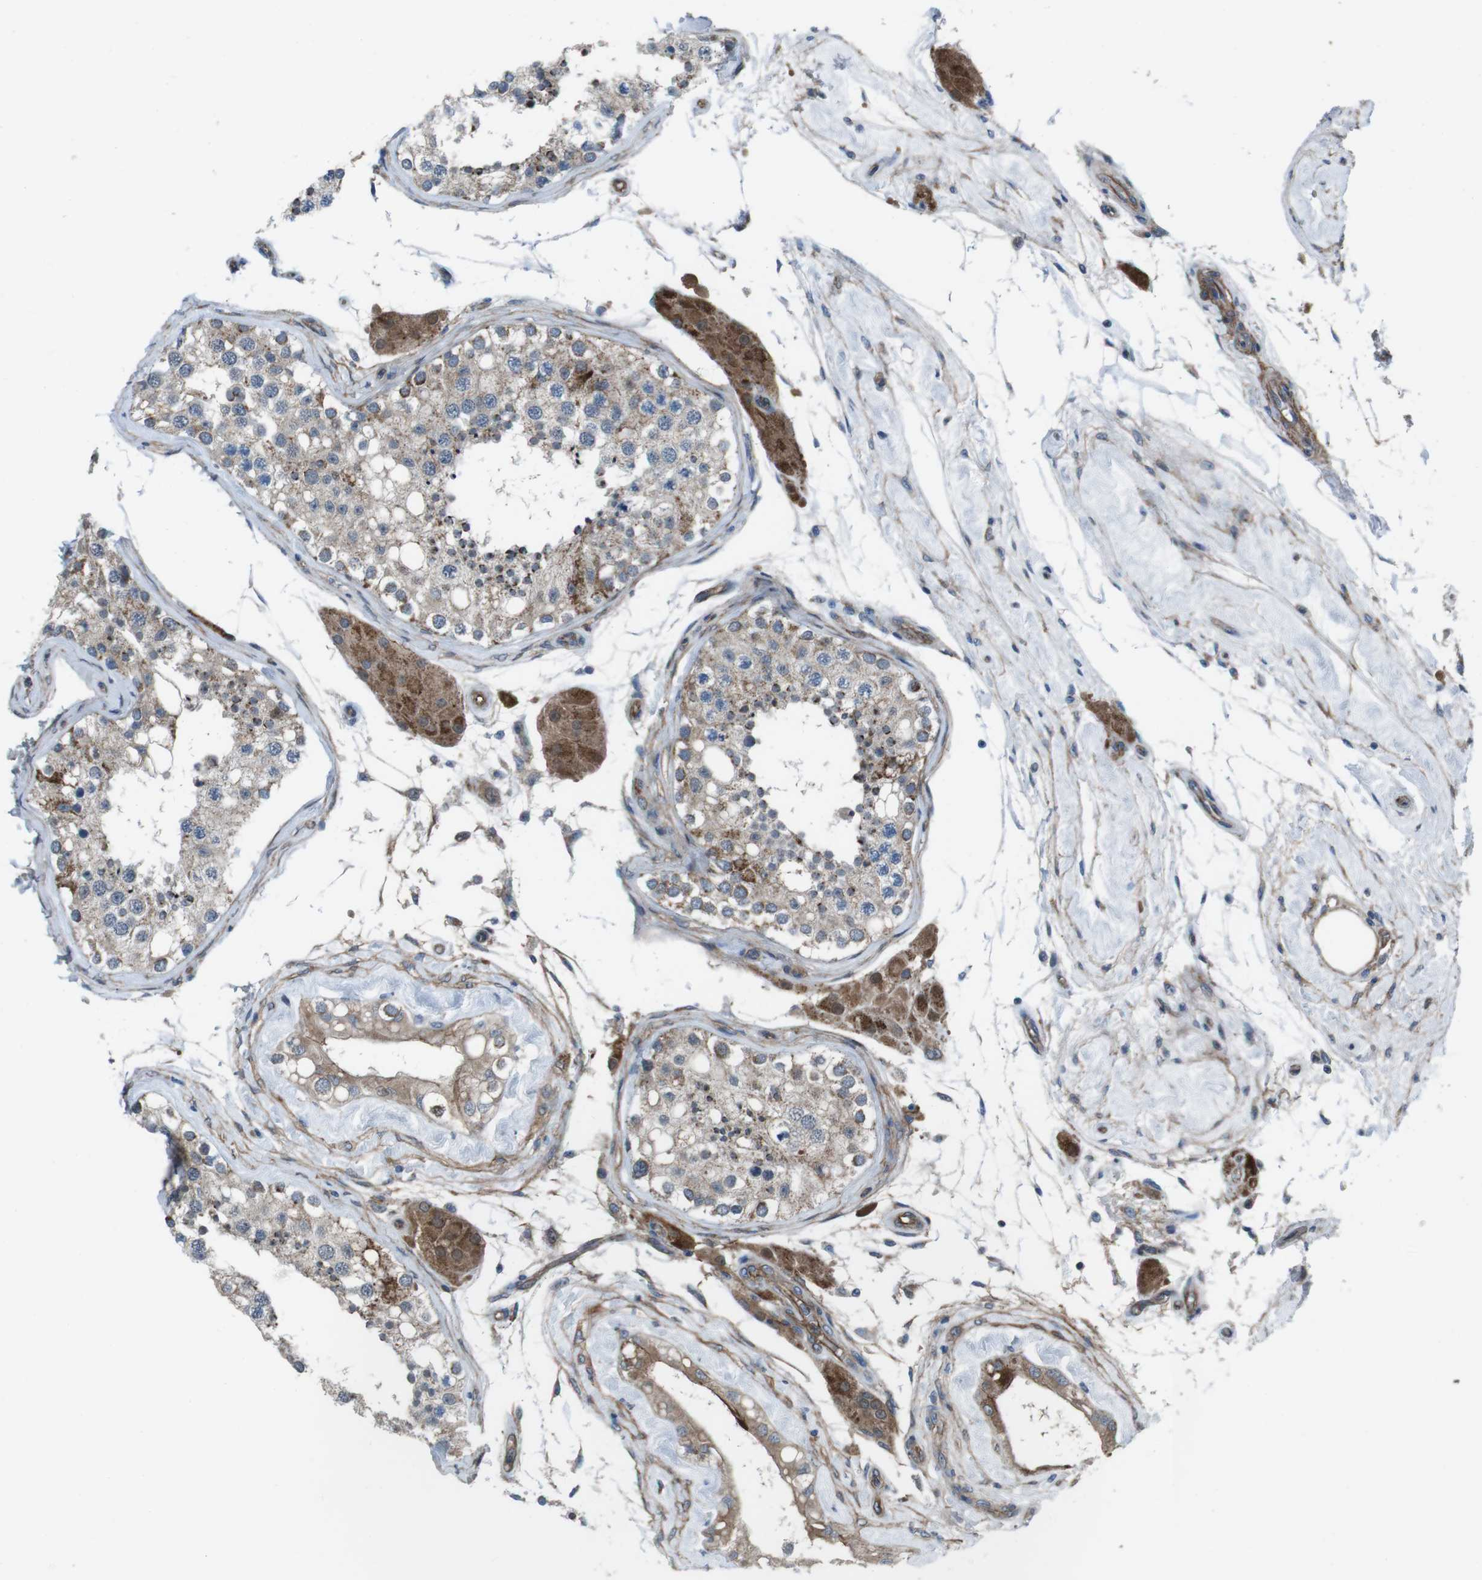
{"staining": {"intensity": "weak", "quantity": ">75%", "location": "cytoplasmic/membranous"}, "tissue": "testis", "cell_type": "Cells in seminiferous ducts", "image_type": "normal", "snomed": [{"axis": "morphology", "description": "Normal tissue, NOS"}, {"axis": "topography", "description": "Testis"}], "caption": "Protein staining of unremarkable testis shows weak cytoplasmic/membranous positivity in about >75% of cells in seminiferous ducts. (Brightfield microscopy of DAB IHC at high magnification).", "gene": "FAM174B", "patient": {"sex": "male", "age": 68}}